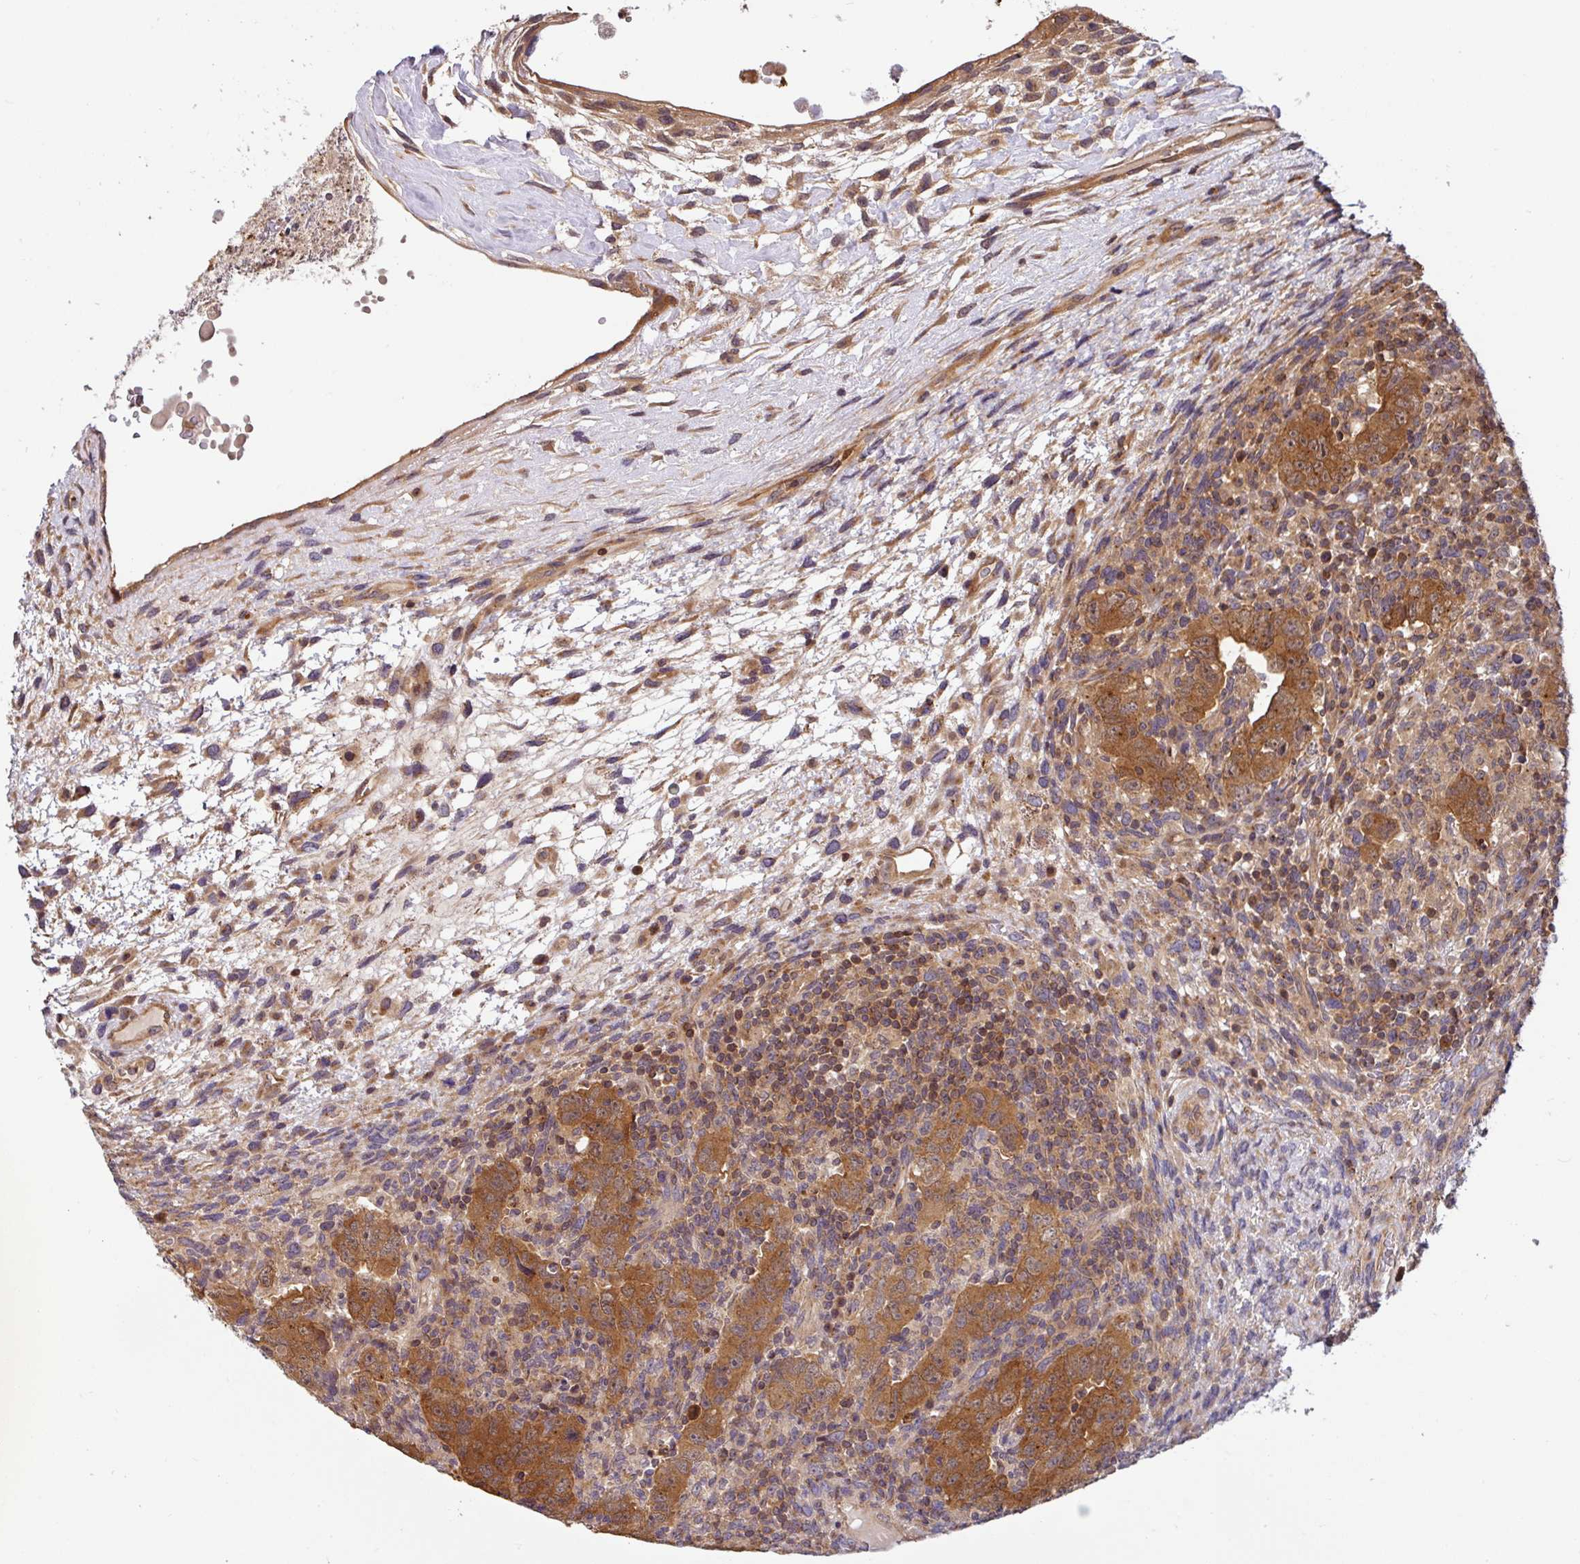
{"staining": {"intensity": "moderate", "quantity": ">75%", "location": "cytoplasmic/membranous"}, "tissue": "testis cancer", "cell_type": "Tumor cells", "image_type": "cancer", "snomed": [{"axis": "morphology", "description": "Carcinoma, Embryonal, NOS"}, {"axis": "topography", "description": "Testis"}], "caption": "The immunohistochemical stain labels moderate cytoplasmic/membranous positivity in tumor cells of testis cancer tissue. The staining was performed using DAB to visualize the protein expression in brown, while the nuclei were stained in blue with hematoxylin (Magnification: 20x).", "gene": "SHB", "patient": {"sex": "male", "age": 24}}